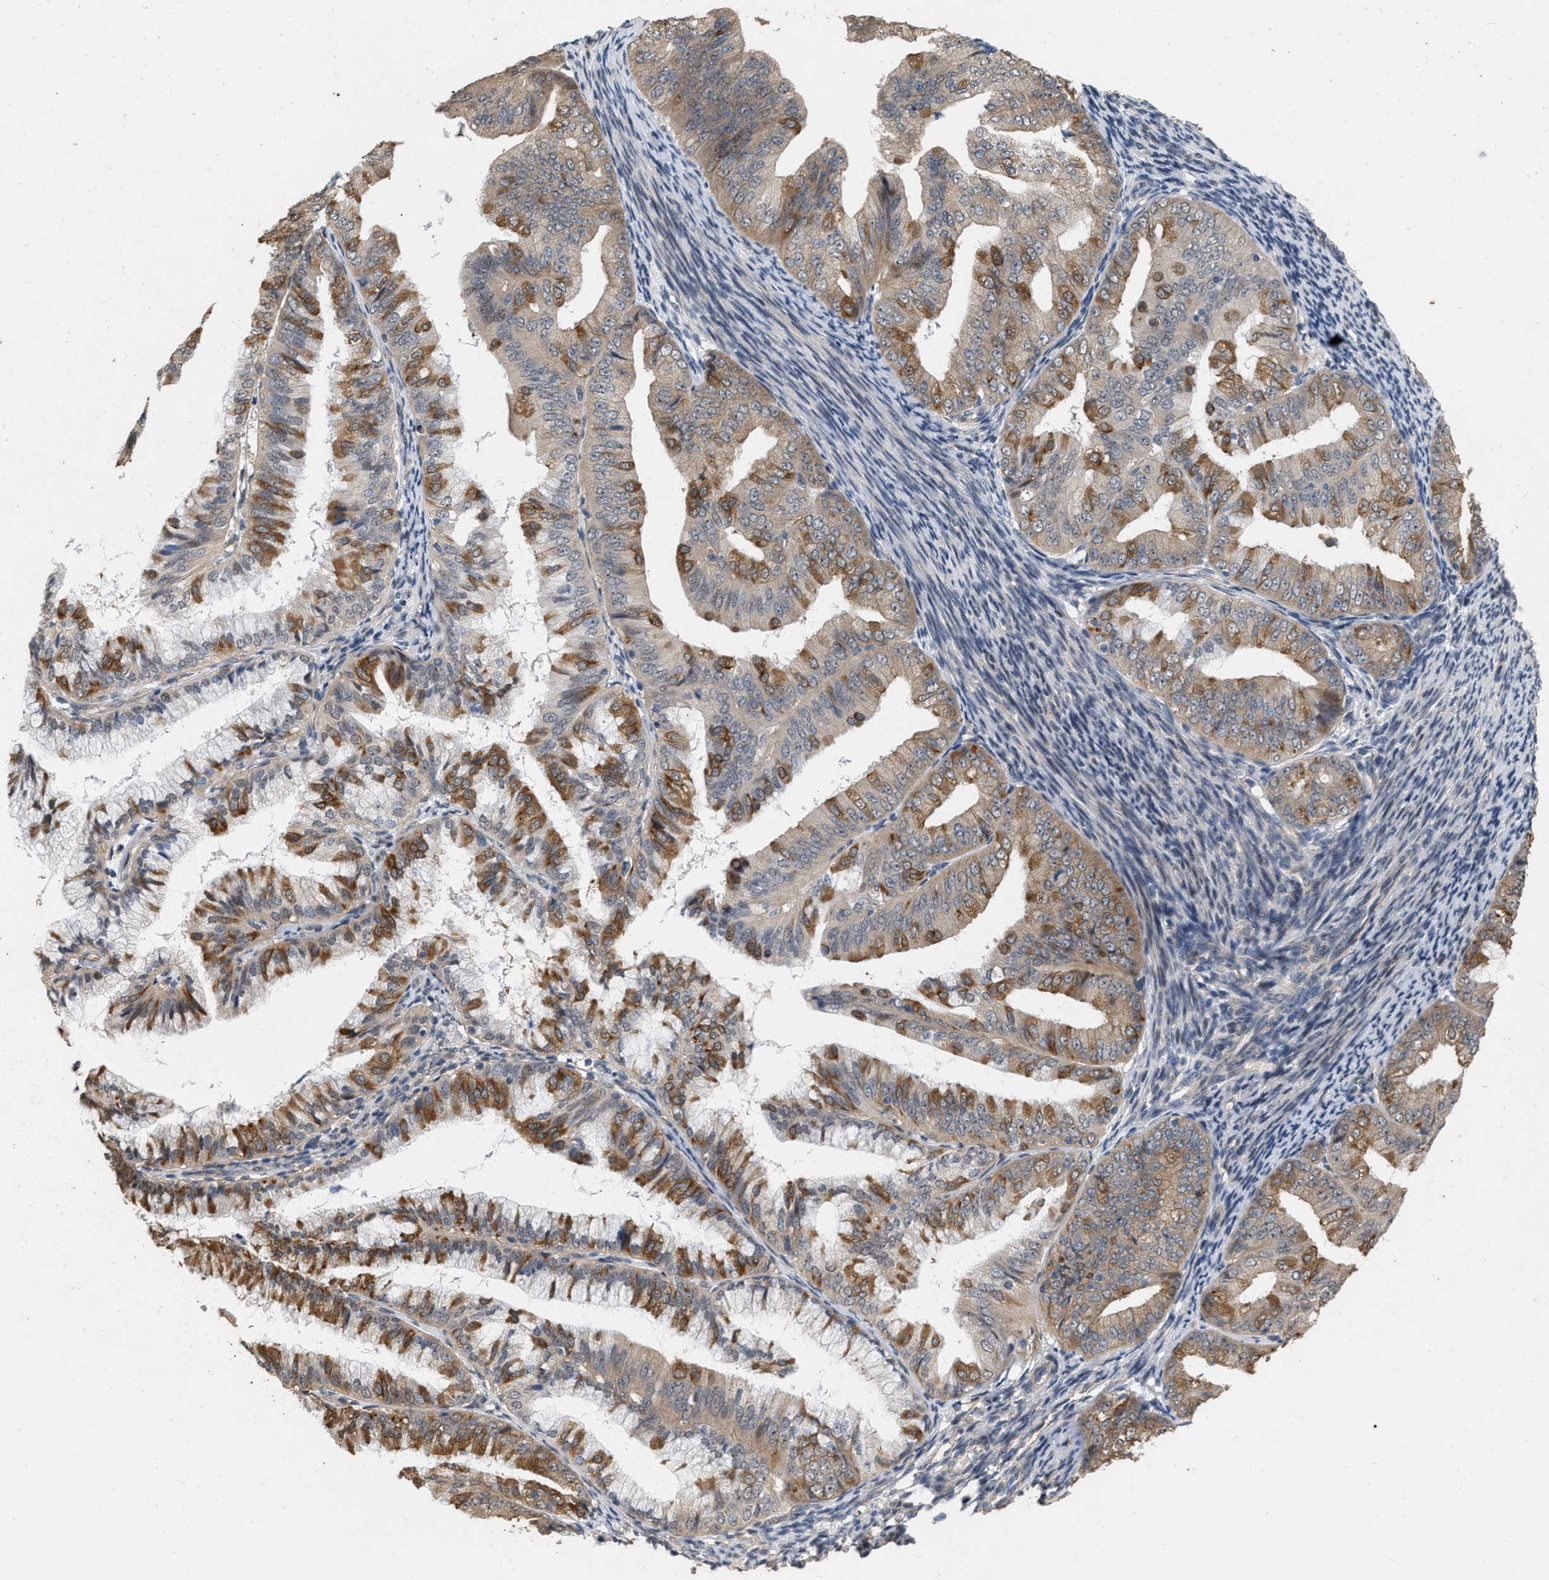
{"staining": {"intensity": "moderate", "quantity": "25%-75%", "location": "cytoplasmic/membranous"}, "tissue": "endometrial cancer", "cell_type": "Tumor cells", "image_type": "cancer", "snomed": [{"axis": "morphology", "description": "Adenocarcinoma, NOS"}, {"axis": "topography", "description": "Endometrium"}], "caption": "Tumor cells exhibit moderate cytoplasmic/membranous positivity in approximately 25%-75% of cells in endometrial adenocarcinoma.", "gene": "RUVBL1", "patient": {"sex": "female", "age": 63}}